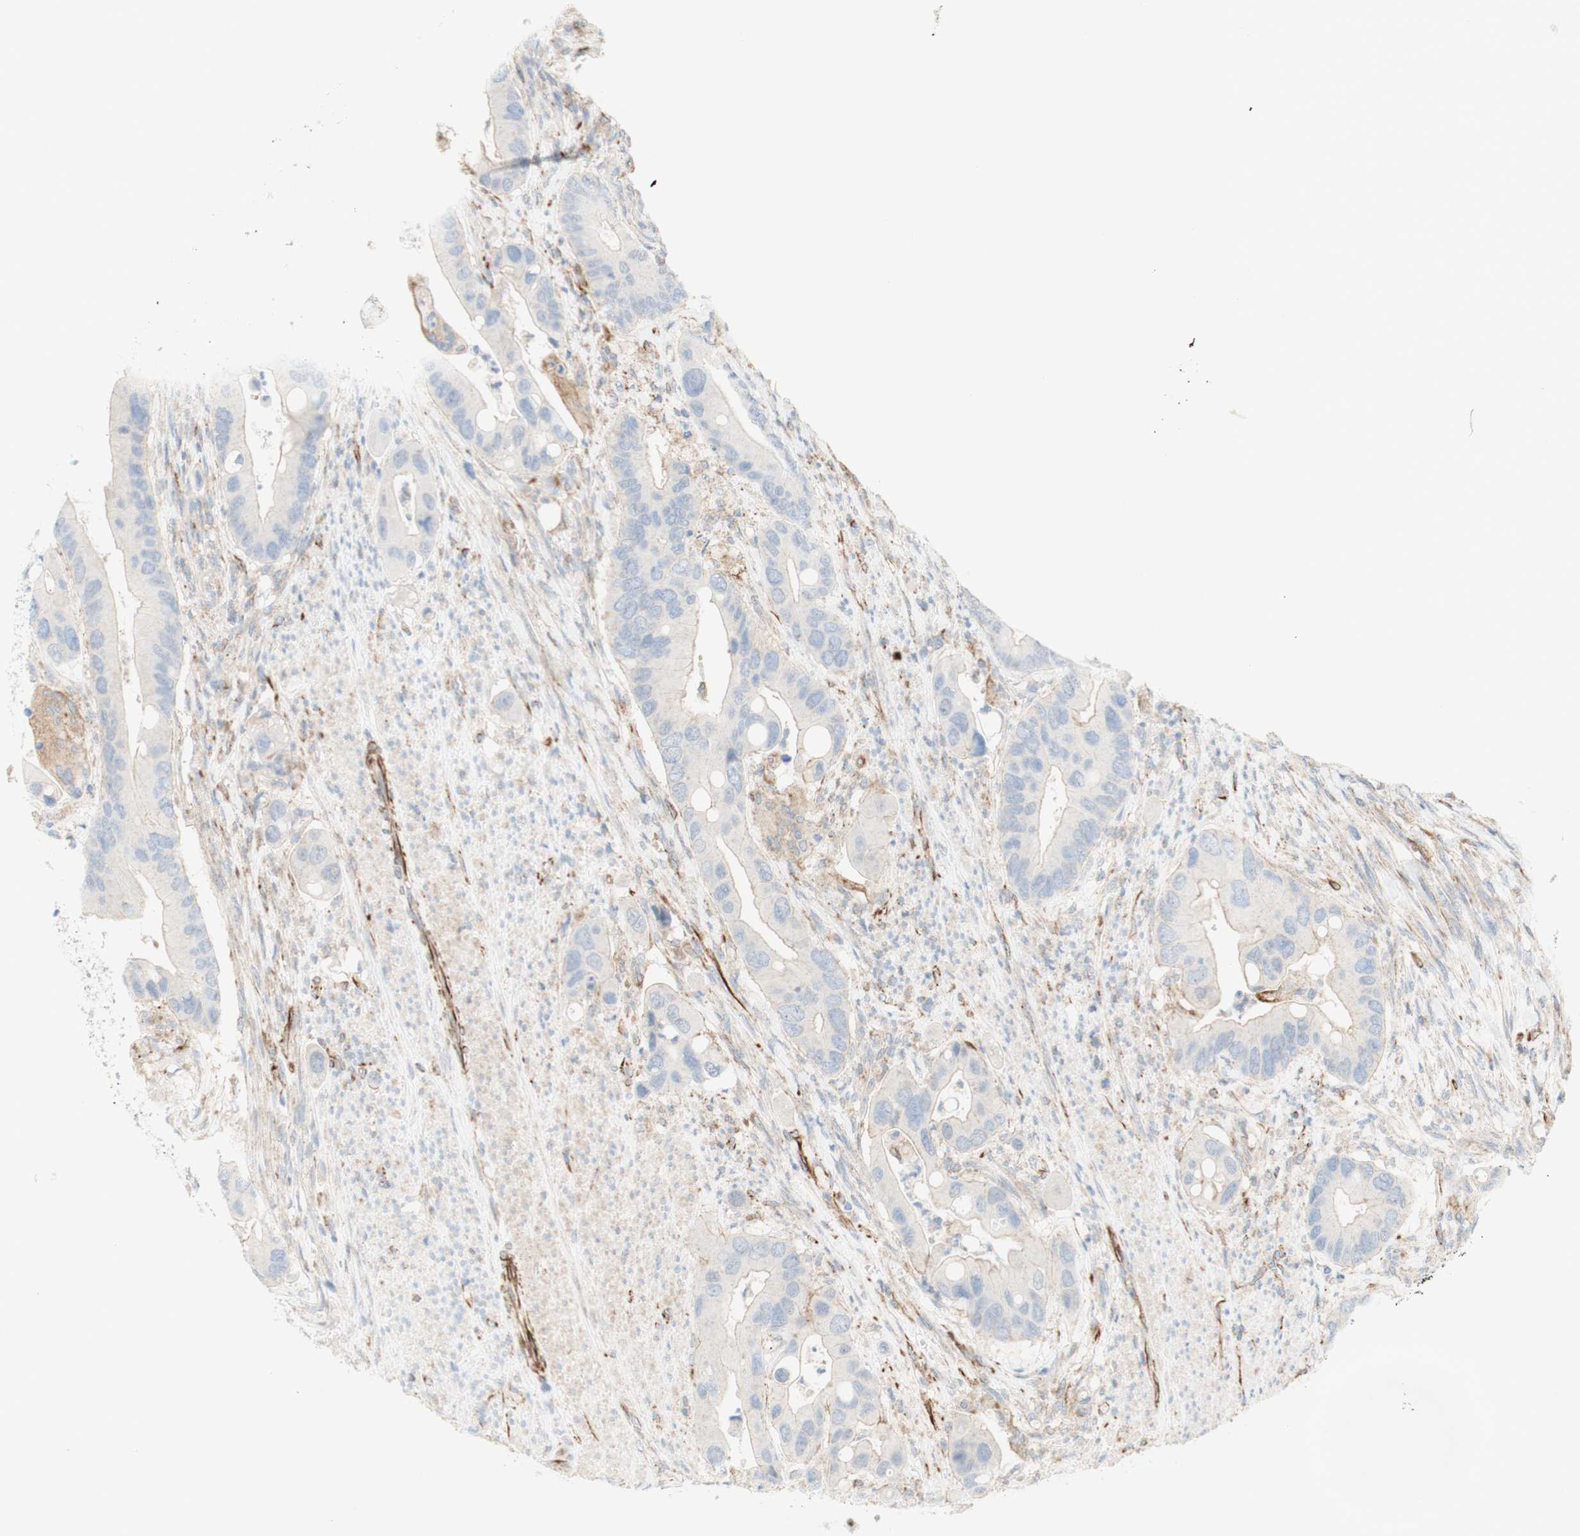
{"staining": {"intensity": "negative", "quantity": "none", "location": "none"}, "tissue": "colorectal cancer", "cell_type": "Tumor cells", "image_type": "cancer", "snomed": [{"axis": "morphology", "description": "Adenocarcinoma, NOS"}, {"axis": "topography", "description": "Rectum"}], "caption": "Tumor cells are negative for protein expression in human colorectal adenocarcinoma.", "gene": "POU2AF1", "patient": {"sex": "female", "age": 57}}